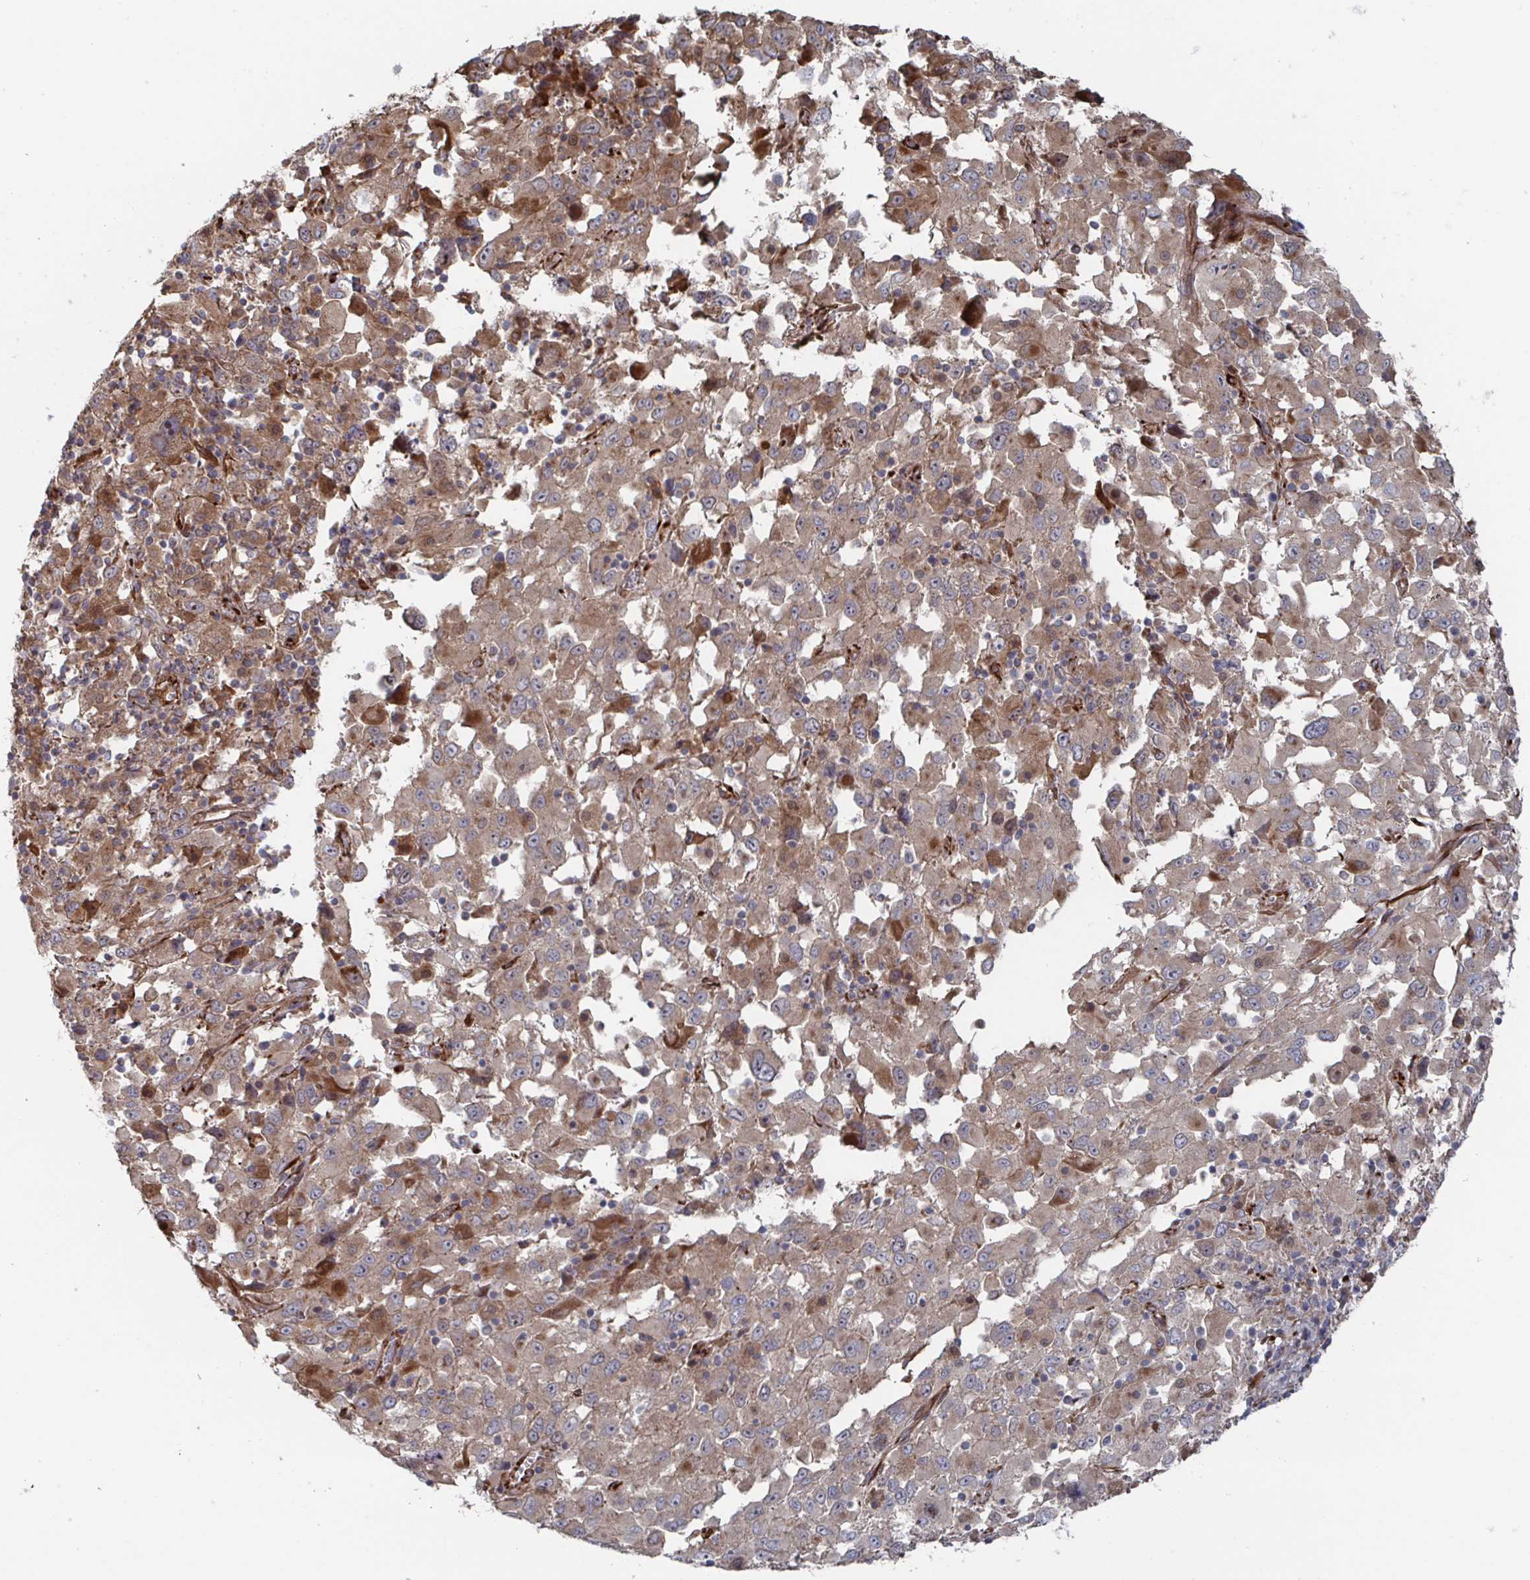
{"staining": {"intensity": "weak", "quantity": ">75%", "location": "cytoplasmic/membranous"}, "tissue": "melanoma", "cell_type": "Tumor cells", "image_type": "cancer", "snomed": [{"axis": "morphology", "description": "Malignant melanoma, Metastatic site"}, {"axis": "topography", "description": "Soft tissue"}], "caption": "Melanoma tissue displays weak cytoplasmic/membranous staining in approximately >75% of tumor cells", "gene": "DVL3", "patient": {"sex": "male", "age": 50}}